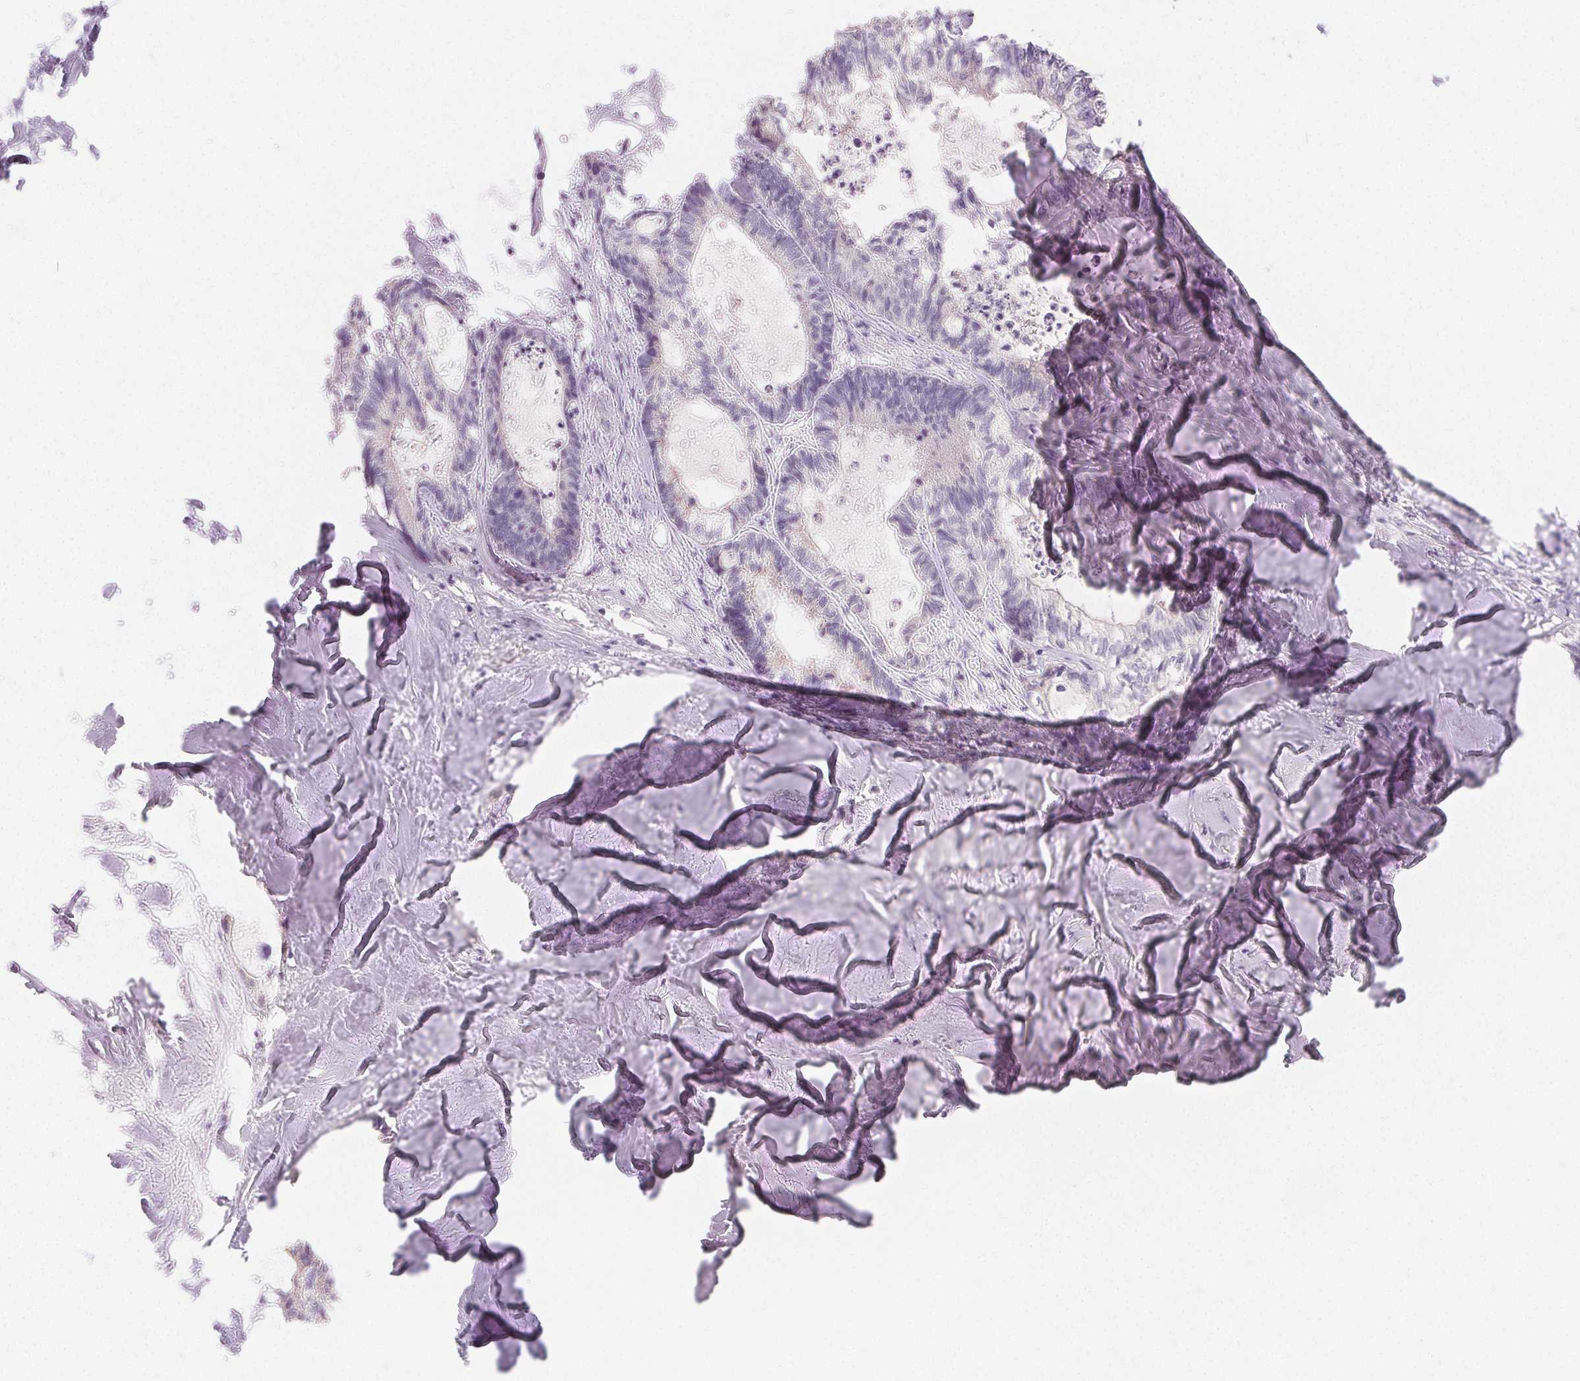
{"staining": {"intensity": "negative", "quantity": "none", "location": "none"}, "tissue": "colorectal cancer", "cell_type": "Tumor cells", "image_type": "cancer", "snomed": [{"axis": "morphology", "description": "Adenocarcinoma, NOS"}, {"axis": "topography", "description": "Colon"}, {"axis": "topography", "description": "Rectum"}], "caption": "Human colorectal adenocarcinoma stained for a protein using IHC displays no staining in tumor cells.", "gene": "SFTPD", "patient": {"sex": "male", "age": 57}}